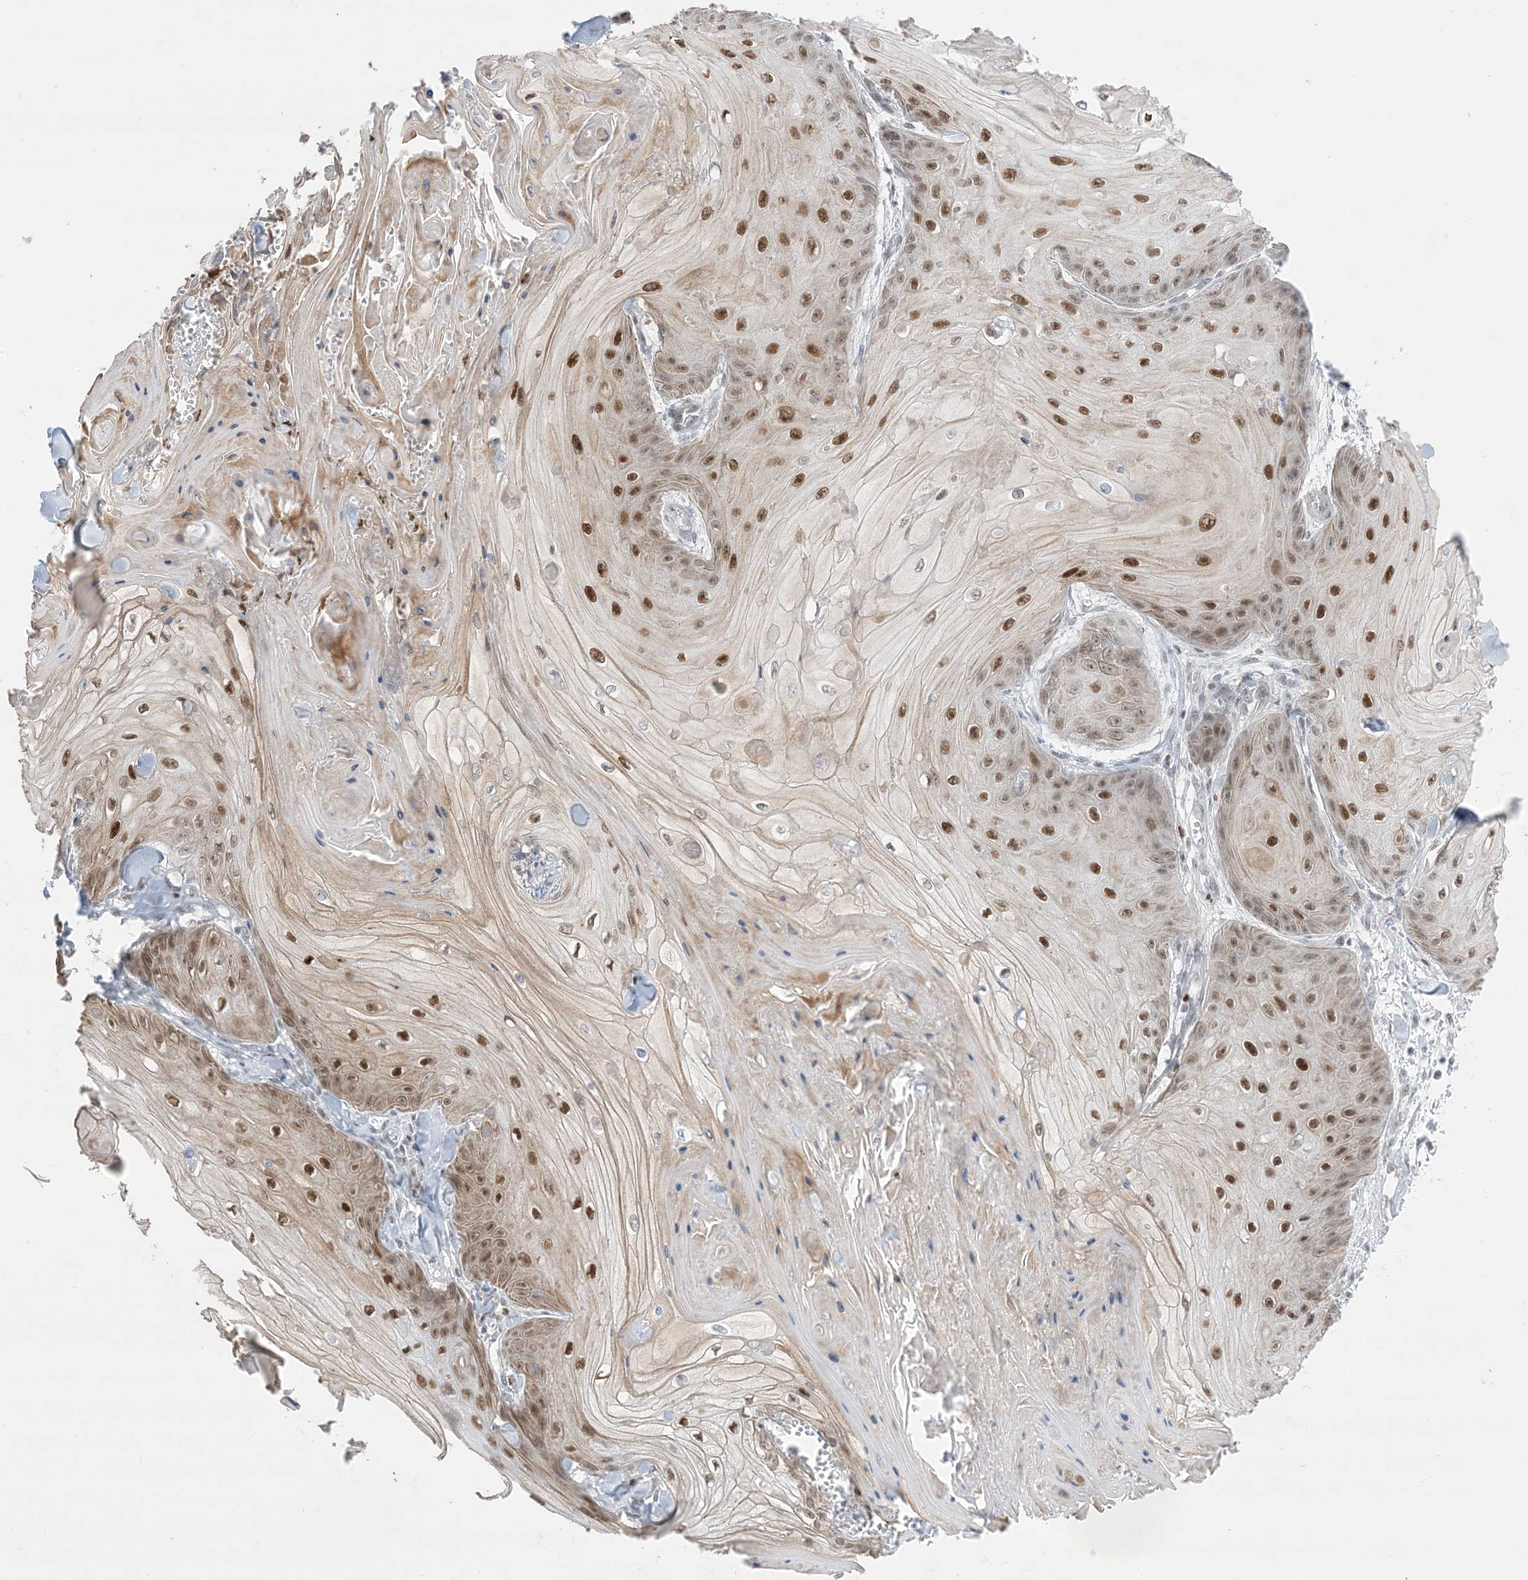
{"staining": {"intensity": "moderate", "quantity": ">75%", "location": "nuclear"}, "tissue": "skin cancer", "cell_type": "Tumor cells", "image_type": "cancer", "snomed": [{"axis": "morphology", "description": "Squamous cell carcinoma, NOS"}, {"axis": "topography", "description": "Skin"}], "caption": "Moderate nuclear expression is appreciated in approximately >75% of tumor cells in squamous cell carcinoma (skin).", "gene": "TFPT", "patient": {"sex": "male", "age": 74}}